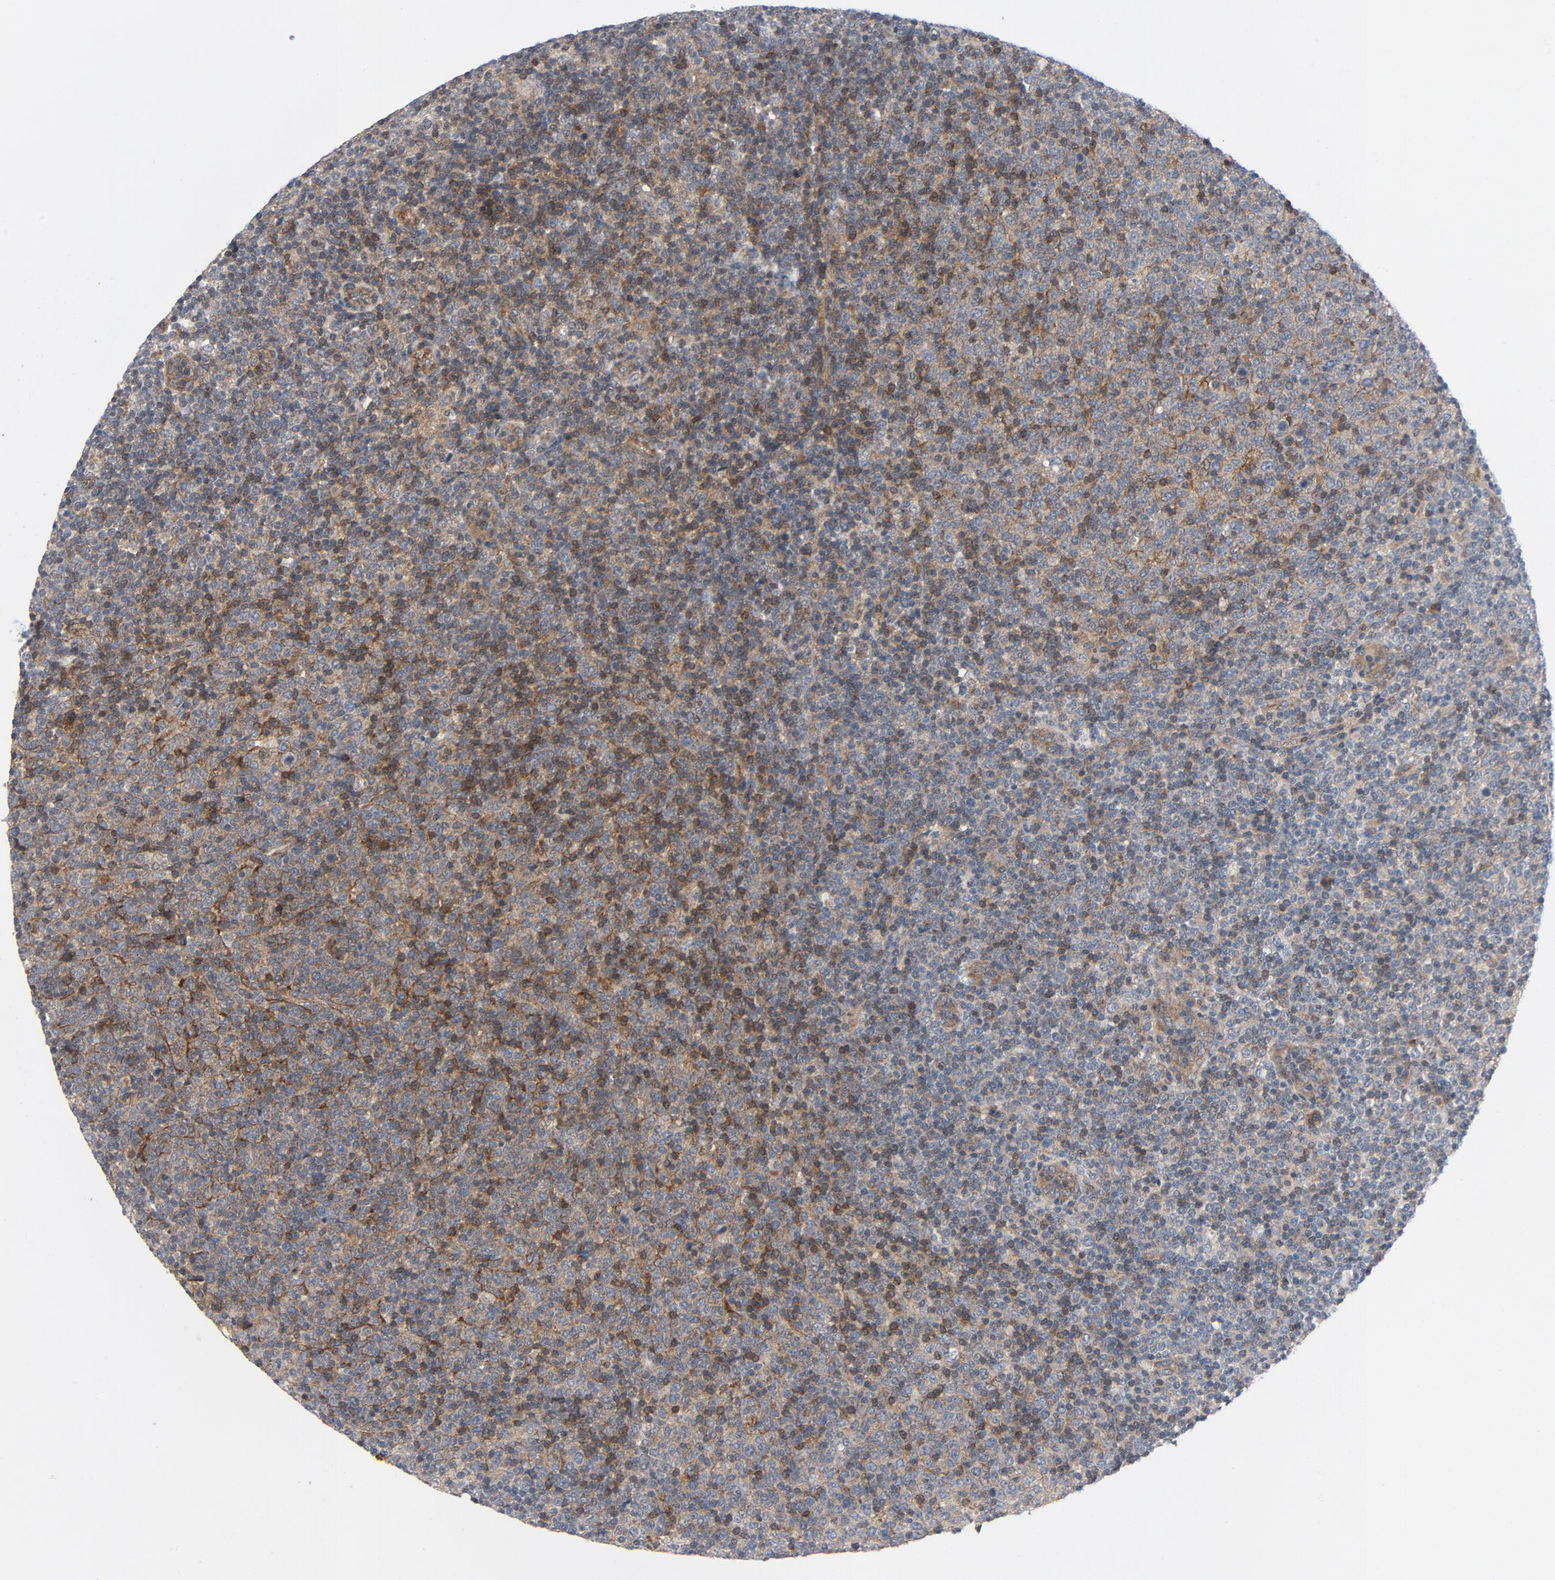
{"staining": {"intensity": "moderate", "quantity": ">75%", "location": "cytoplasmic/membranous"}, "tissue": "lymphoma", "cell_type": "Tumor cells", "image_type": "cancer", "snomed": [{"axis": "morphology", "description": "Malignant lymphoma, non-Hodgkin's type, Low grade"}, {"axis": "topography", "description": "Lymph node"}], "caption": "Malignant lymphoma, non-Hodgkin's type (low-grade) stained with immunohistochemistry shows moderate cytoplasmic/membranous positivity in approximately >75% of tumor cells.", "gene": "TSG101", "patient": {"sex": "male", "age": 70}}